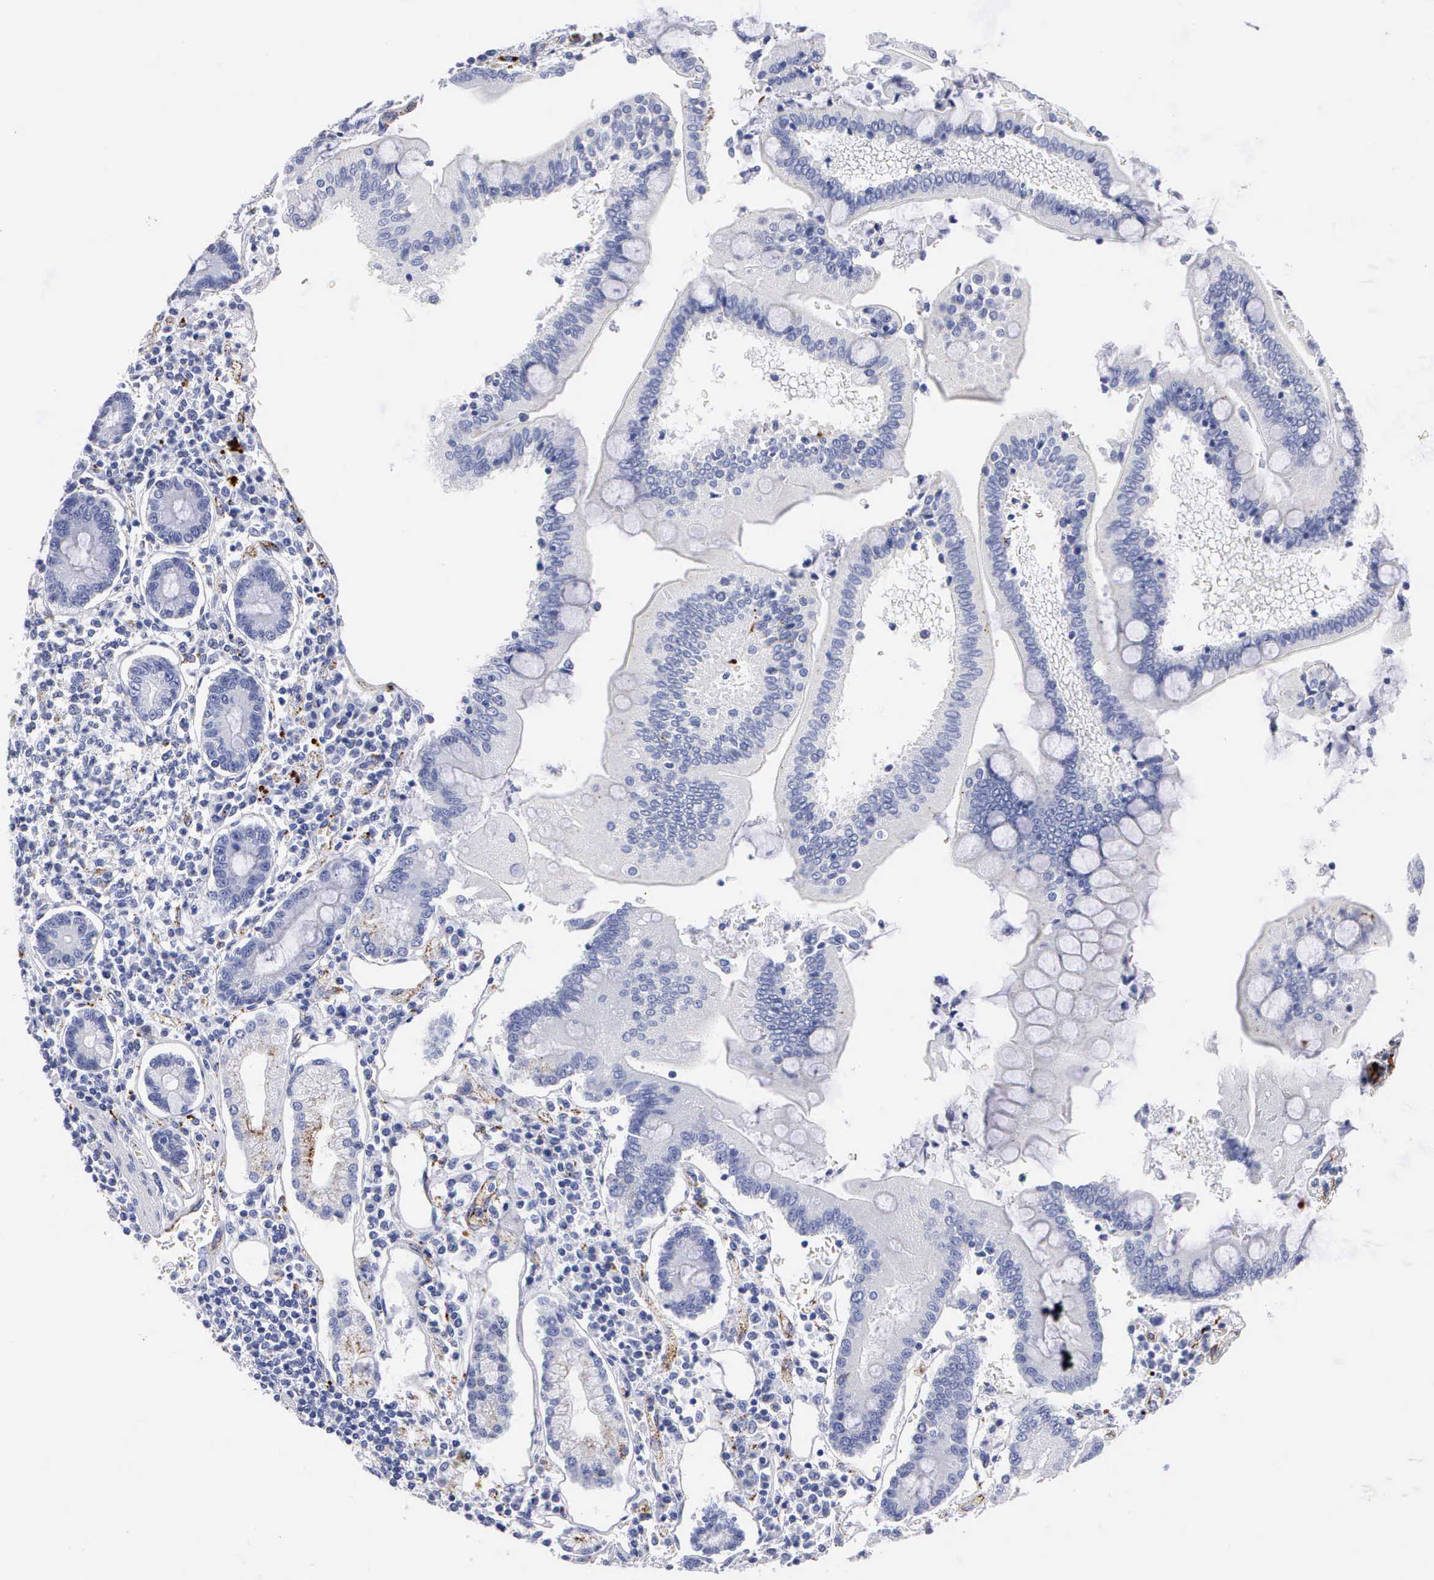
{"staining": {"intensity": "negative", "quantity": "none", "location": "none"}, "tissue": "pancreatic cancer", "cell_type": "Tumor cells", "image_type": "cancer", "snomed": [{"axis": "morphology", "description": "Adenocarcinoma, NOS"}, {"axis": "topography", "description": "Pancreas"}], "caption": "IHC of human pancreatic cancer exhibits no expression in tumor cells.", "gene": "CTSL", "patient": {"sex": "female", "age": 57}}